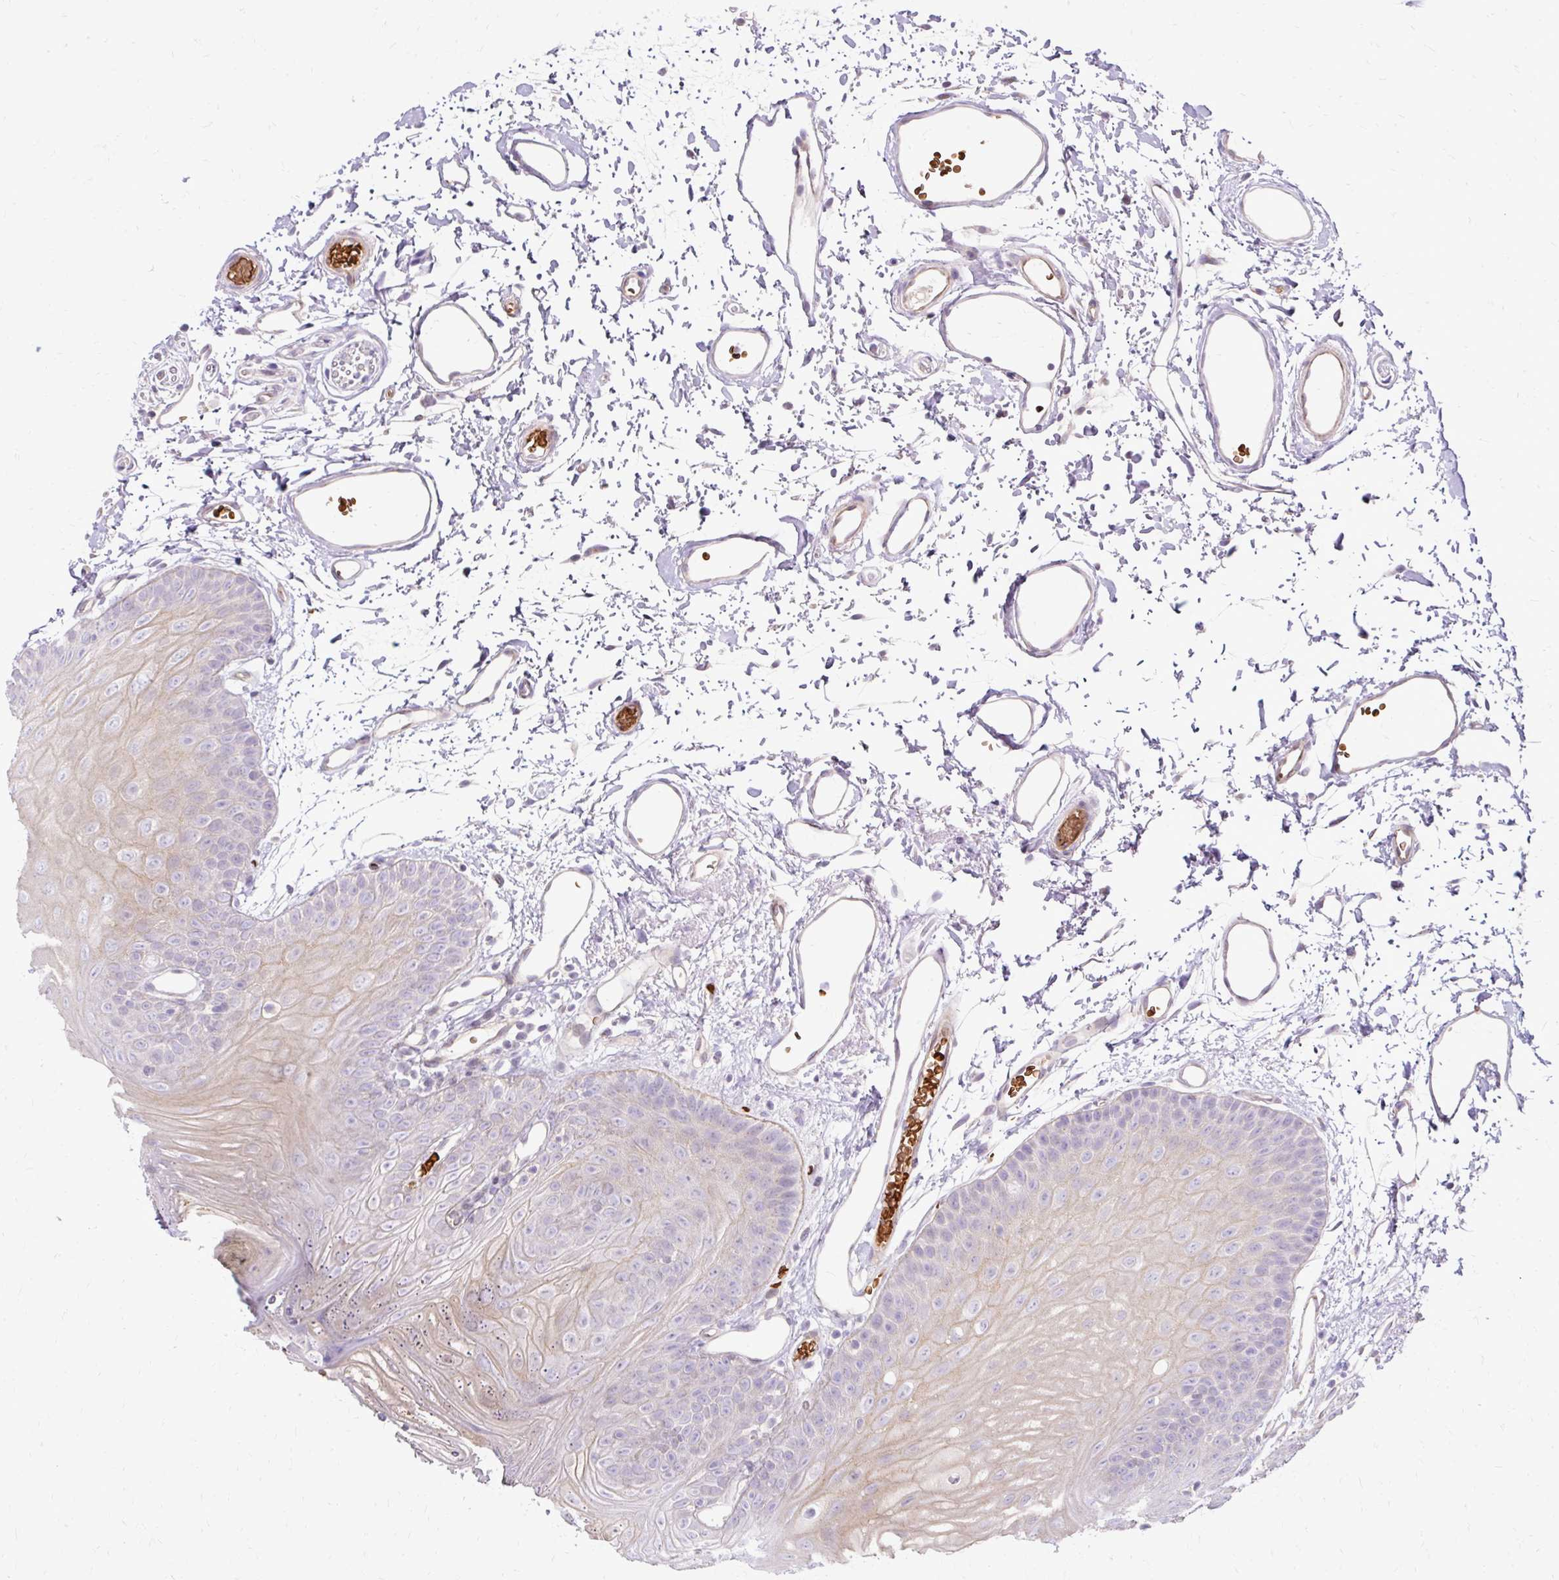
{"staining": {"intensity": "weak", "quantity": "<25%", "location": "cytoplasmic/membranous"}, "tissue": "oral mucosa", "cell_type": "Squamous epithelial cells", "image_type": "normal", "snomed": [{"axis": "morphology", "description": "Normal tissue, NOS"}, {"axis": "morphology", "description": "Squamous cell carcinoma, NOS"}, {"axis": "topography", "description": "Oral tissue"}, {"axis": "topography", "description": "Head-Neck"}], "caption": "This is an IHC histopathology image of normal human oral mucosa. There is no staining in squamous epithelial cells.", "gene": "USHBP1", "patient": {"sex": "female", "age": 81}}